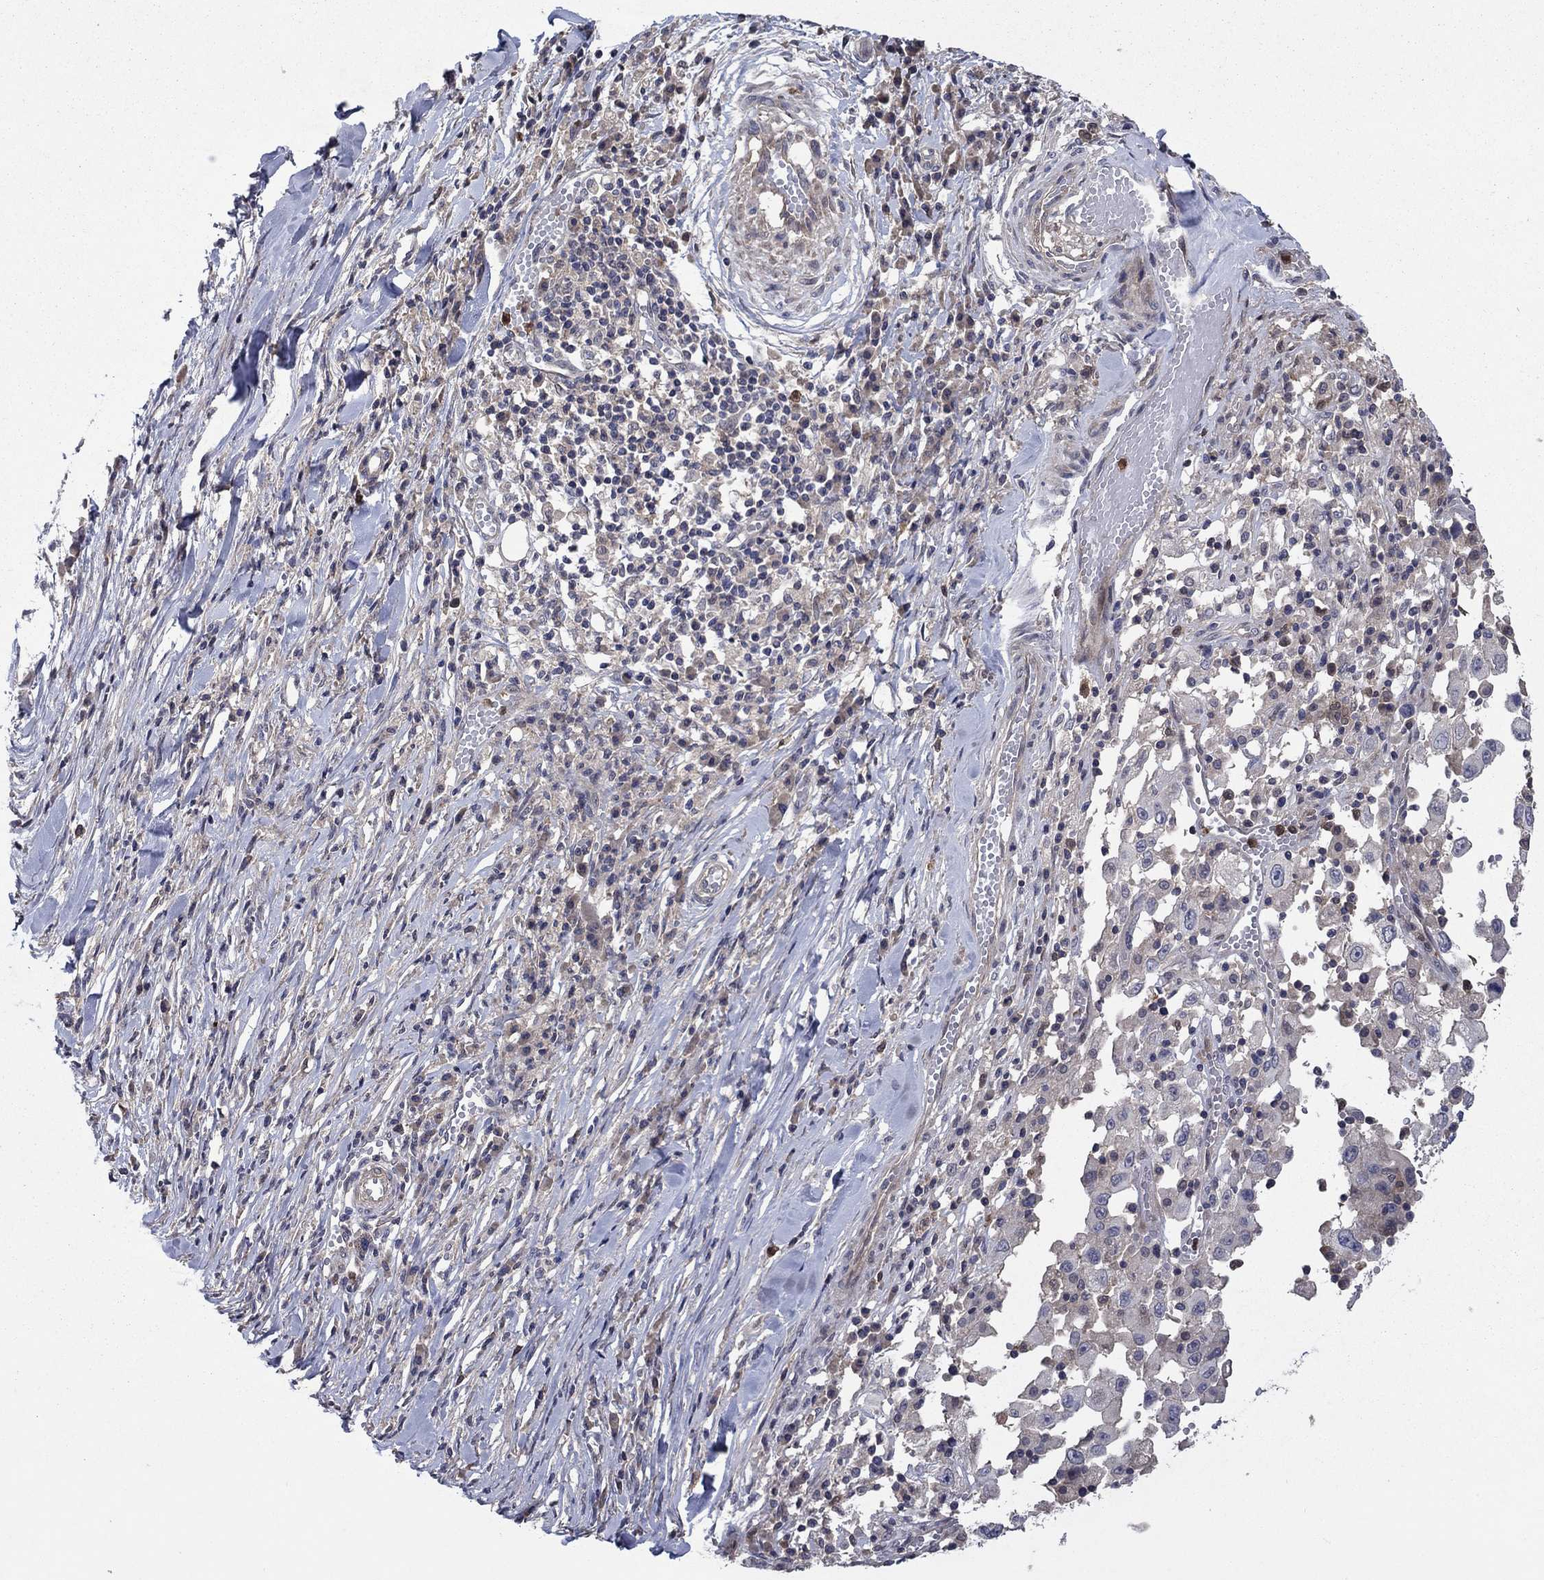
{"staining": {"intensity": "negative", "quantity": "none", "location": "none"}, "tissue": "melanoma", "cell_type": "Tumor cells", "image_type": "cancer", "snomed": [{"axis": "morphology", "description": "Malignant melanoma, Metastatic site"}, {"axis": "topography", "description": "Lymph node"}], "caption": "Immunohistochemistry (IHC) of human malignant melanoma (metastatic site) displays no expression in tumor cells.", "gene": "MSRB1", "patient": {"sex": "male", "age": 50}}